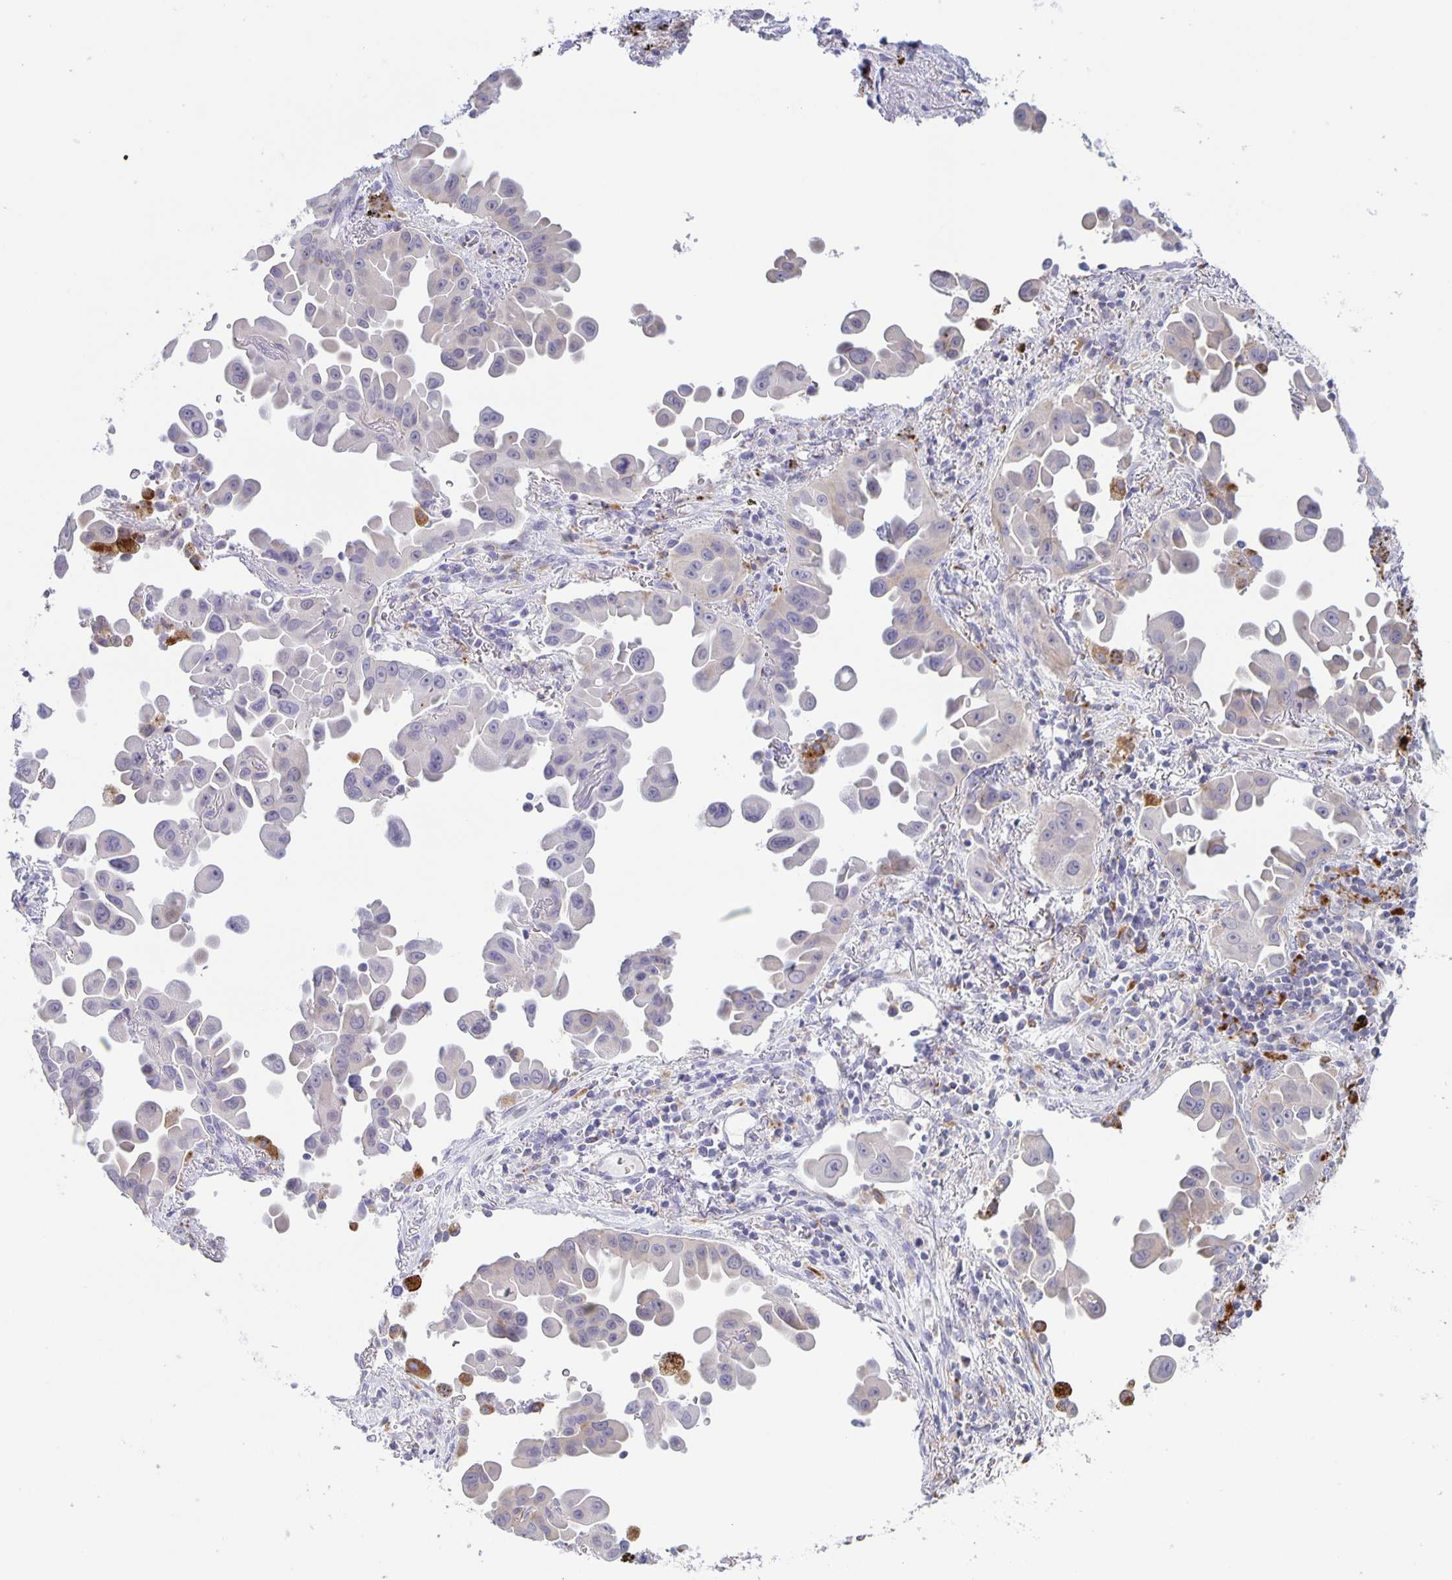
{"staining": {"intensity": "negative", "quantity": "none", "location": "none"}, "tissue": "lung cancer", "cell_type": "Tumor cells", "image_type": "cancer", "snomed": [{"axis": "morphology", "description": "Adenocarcinoma, NOS"}, {"axis": "topography", "description": "Lung"}], "caption": "Immunohistochemical staining of adenocarcinoma (lung) shows no significant expression in tumor cells.", "gene": "LIPA", "patient": {"sex": "male", "age": 68}}